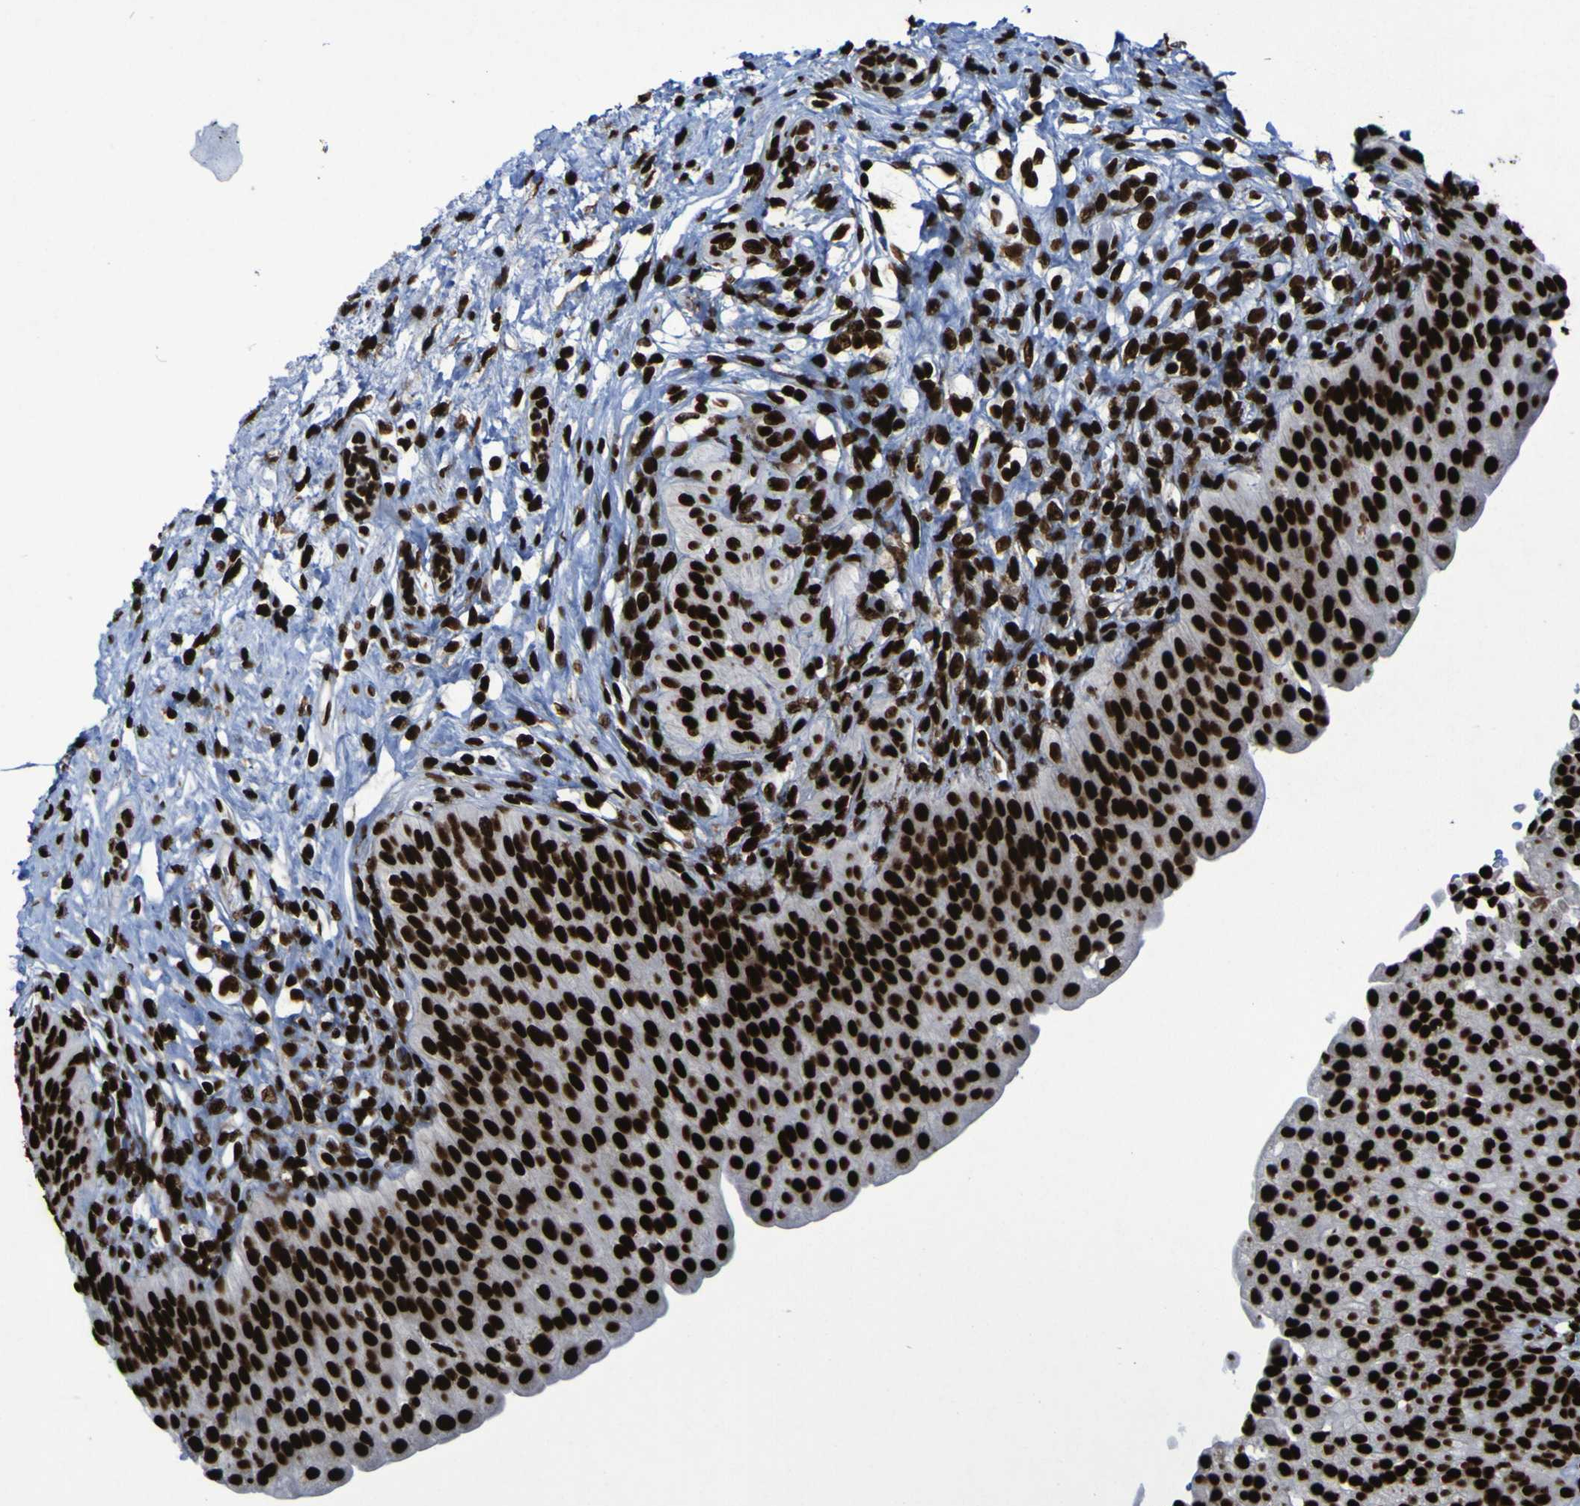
{"staining": {"intensity": "strong", "quantity": ">75%", "location": "nuclear"}, "tissue": "urinary bladder", "cell_type": "Urothelial cells", "image_type": "normal", "snomed": [{"axis": "morphology", "description": "Normal tissue, NOS"}, {"axis": "topography", "description": "Urinary bladder"}], "caption": "Immunohistochemistry image of unremarkable urinary bladder: urinary bladder stained using immunohistochemistry (IHC) reveals high levels of strong protein expression localized specifically in the nuclear of urothelial cells, appearing as a nuclear brown color.", "gene": "NPM1", "patient": {"sex": "male", "age": 46}}